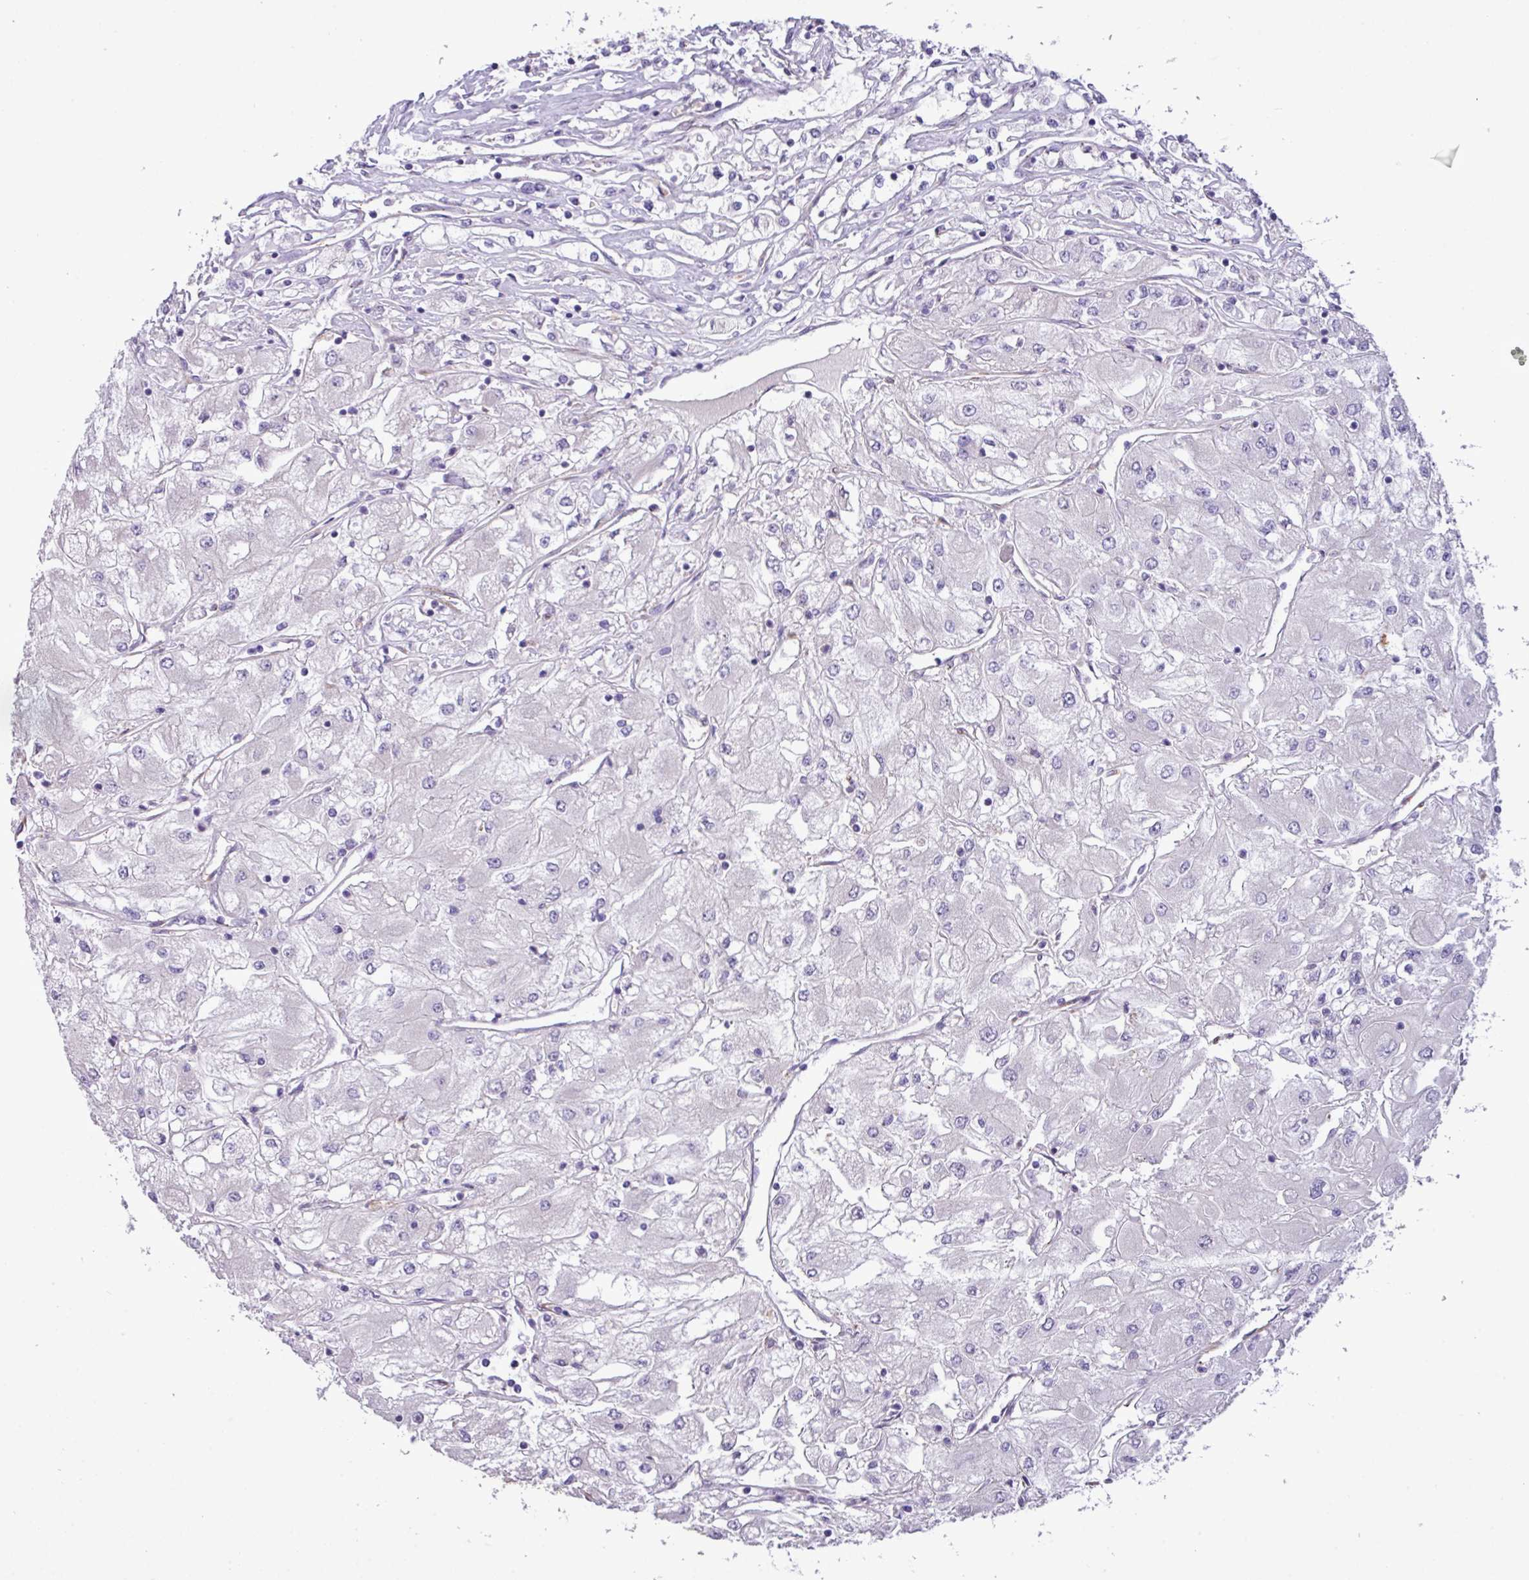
{"staining": {"intensity": "negative", "quantity": "none", "location": "none"}, "tissue": "renal cancer", "cell_type": "Tumor cells", "image_type": "cancer", "snomed": [{"axis": "morphology", "description": "Adenocarcinoma, NOS"}, {"axis": "topography", "description": "Kidney"}], "caption": "Immunohistochemical staining of human adenocarcinoma (renal) exhibits no significant positivity in tumor cells.", "gene": "CD248", "patient": {"sex": "male", "age": 80}}